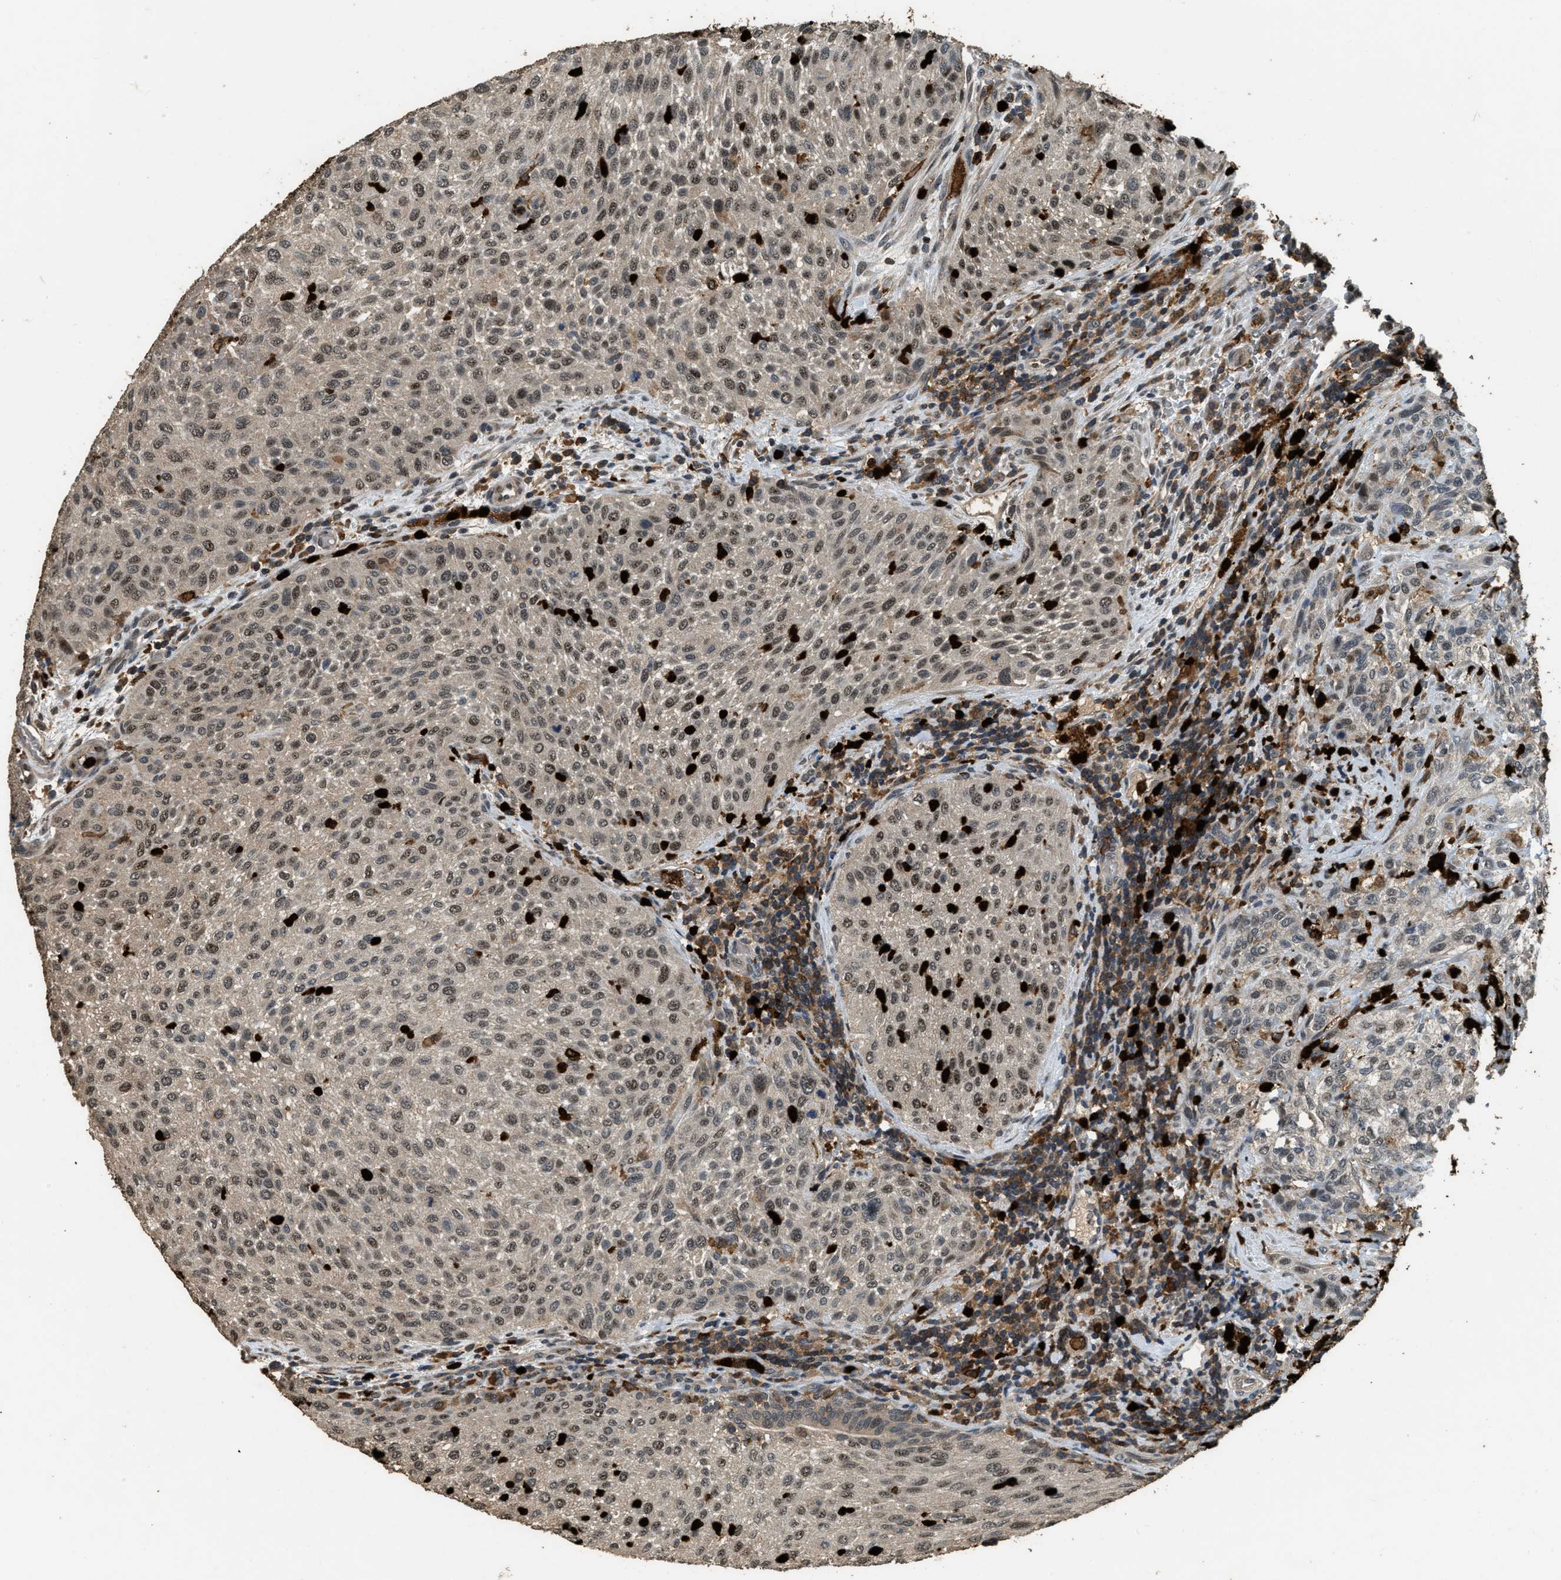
{"staining": {"intensity": "weak", "quantity": ">75%", "location": "nuclear"}, "tissue": "urothelial cancer", "cell_type": "Tumor cells", "image_type": "cancer", "snomed": [{"axis": "morphology", "description": "Urothelial carcinoma, Low grade"}, {"axis": "morphology", "description": "Urothelial carcinoma, High grade"}, {"axis": "topography", "description": "Urinary bladder"}], "caption": "This is a histology image of IHC staining of high-grade urothelial carcinoma, which shows weak staining in the nuclear of tumor cells.", "gene": "RNF141", "patient": {"sex": "male", "age": 35}}